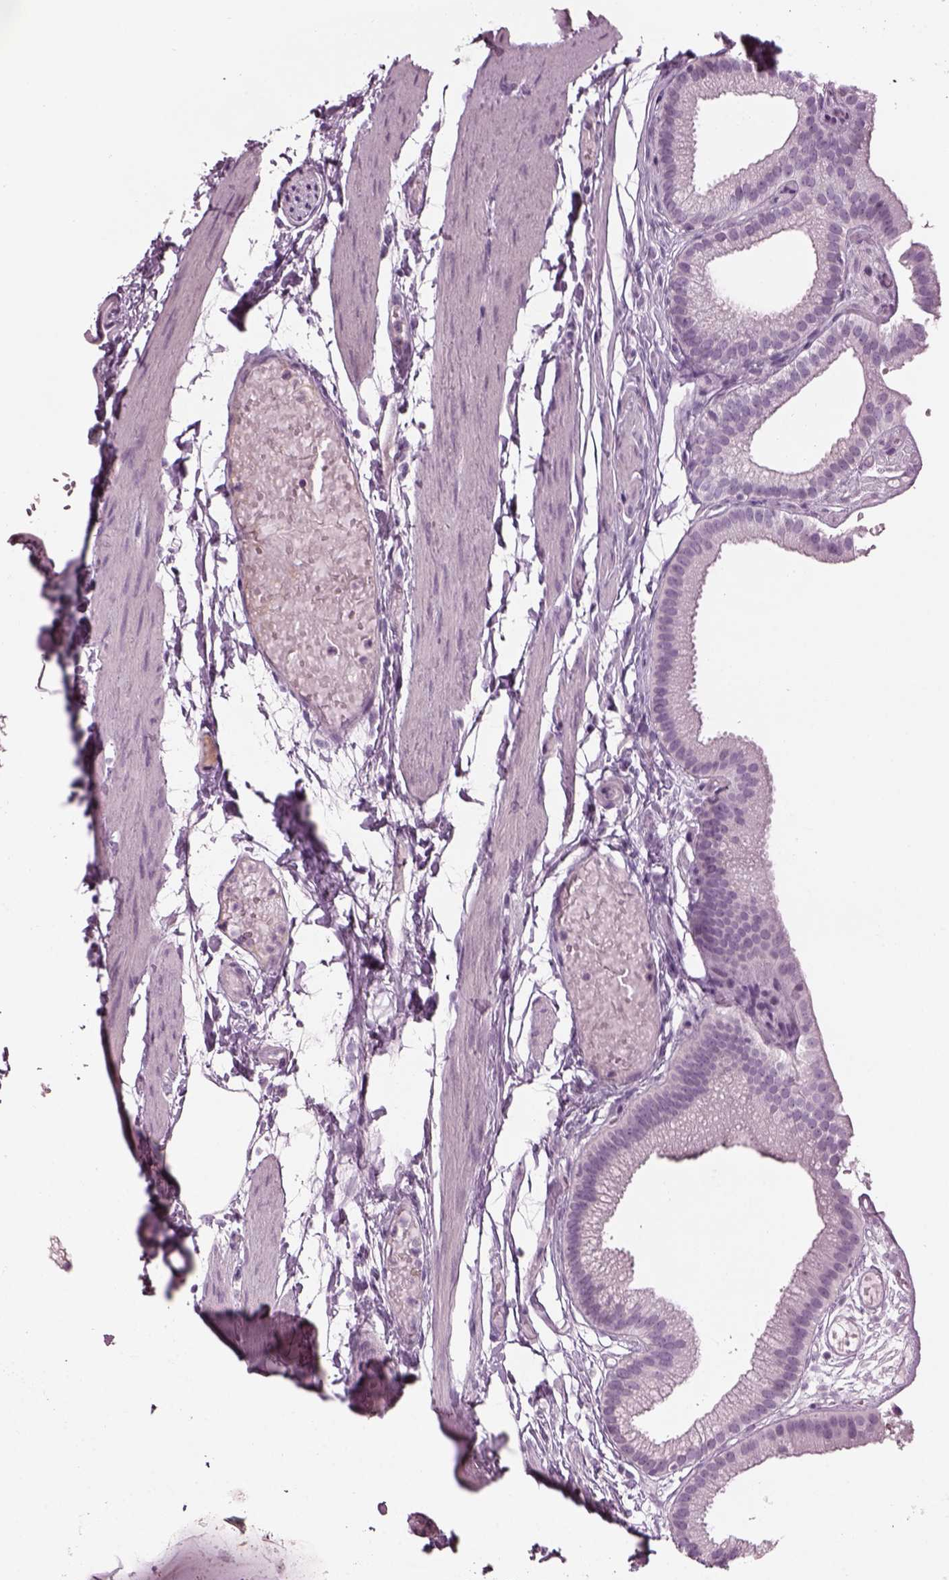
{"staining": {"intensity": "negative", "quantity": "none", "location": "none"}, "tissue": "gallbladder", "cell_type": "Glandular cells", "image_type": "normal", "snomed": [{"axis": "morphology", "description": "Normal tissue, NOS"}, {"axis": "topography", "description": "Gallbladder"}], "caption": "Glandular cells show no significant positivity in unremarkable gallbladder. The staining was performed using DAB (3,3'-diaminobenzidine) to visualize the protein expression in brown, while the nuclei were stained in blue with hematoxylin (Magnification: 20x).", "gene": "DPYSL5", "patient": {"sex": "female", "age": 45}}